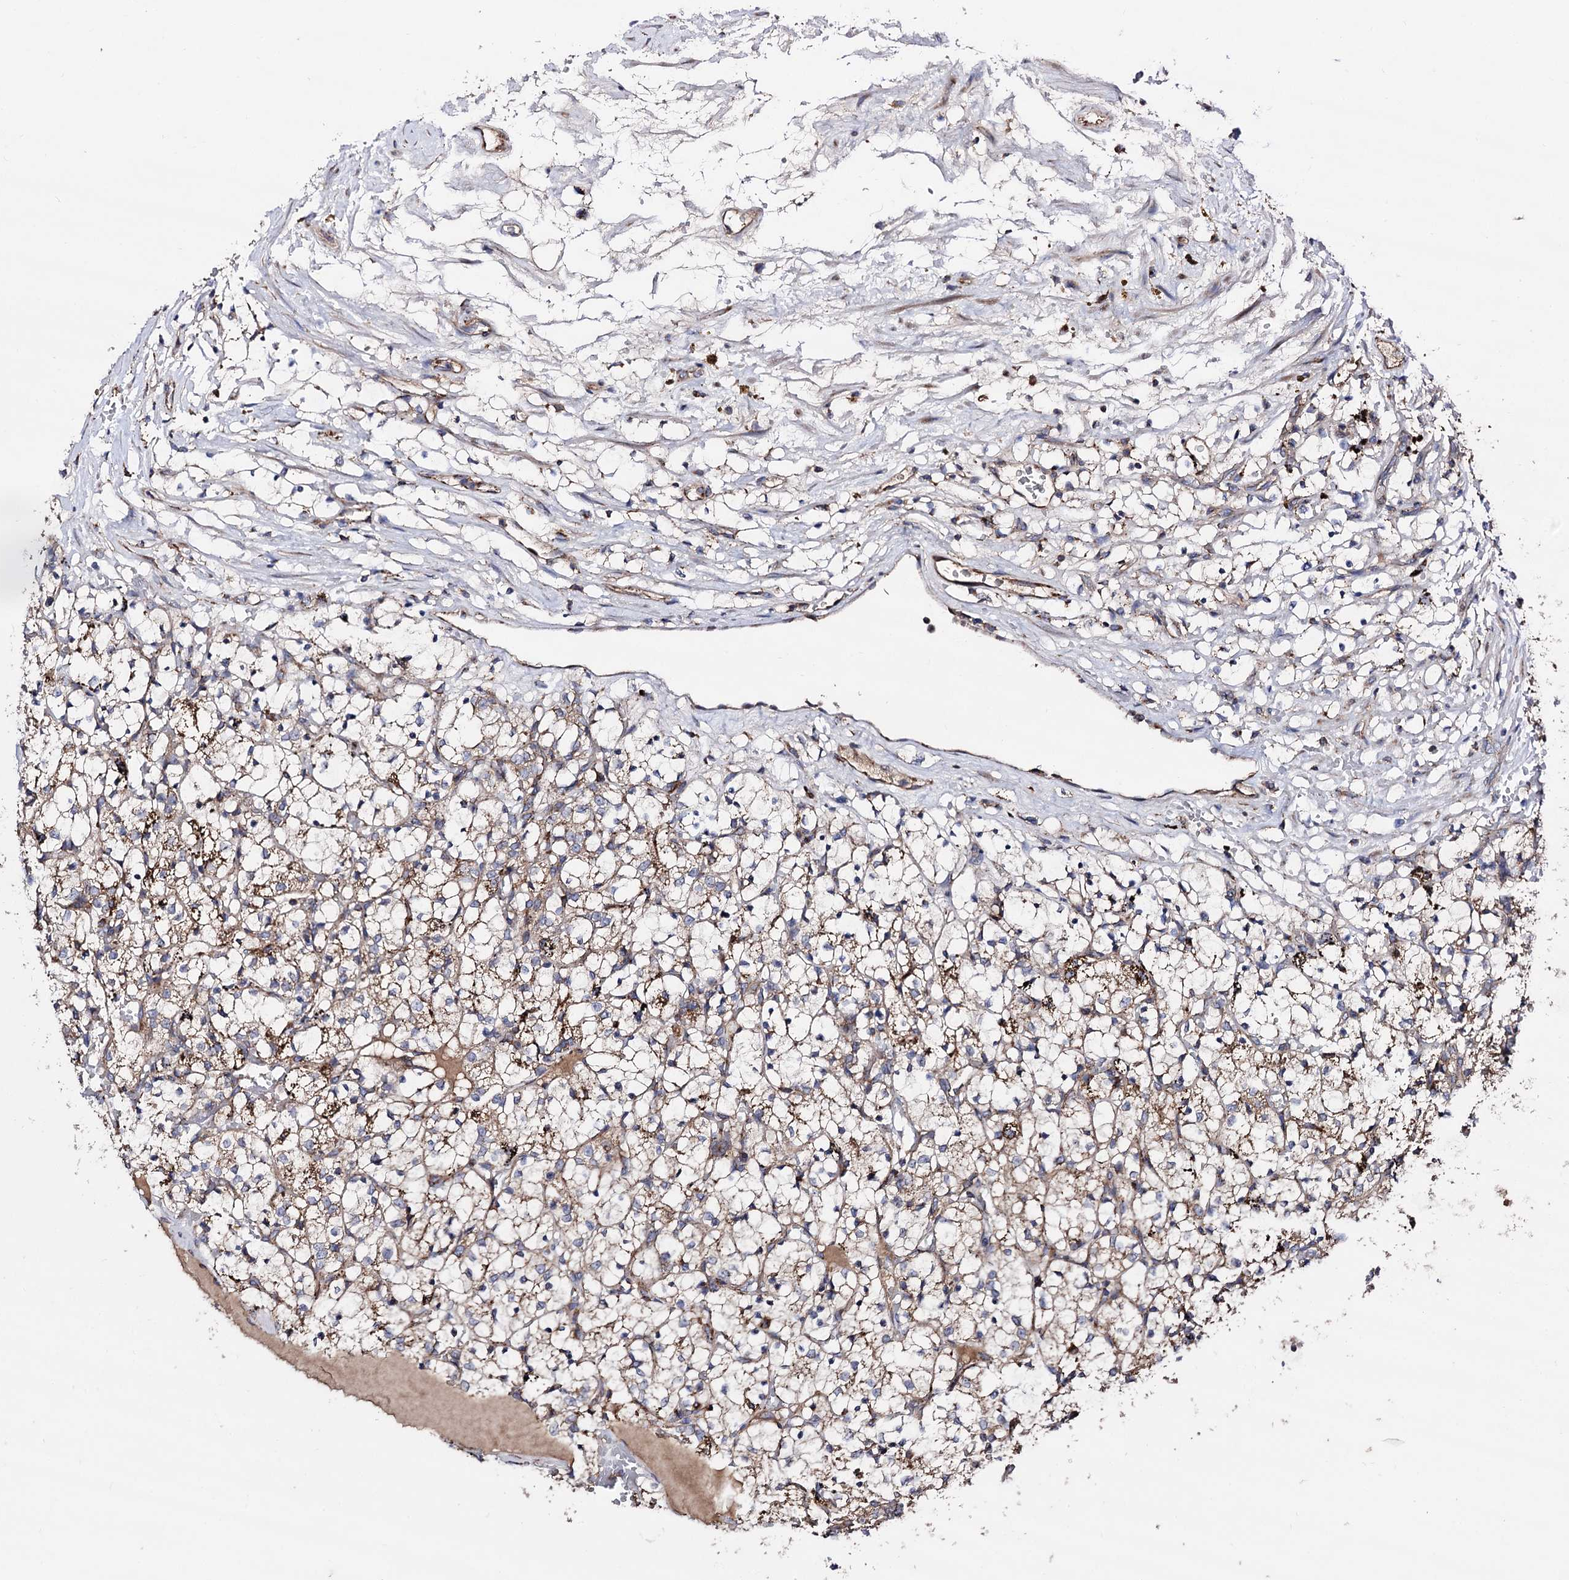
{"staining": {"intensity": "weak", "quantity": ">75%", "location": "cytoplasmic/membranous"}, "tissue": "renal cancer", "cell_type": "Tumor cells", "image_type": "cancer", "snomed": [{"axis": "morphology", "description": "Adenocarcinoma, NOS"}, {"axis": "topography", "description": "Kidney"}], "caption": "Weak cytoplasmic/membranous expression is appreciated in about >75% of tumor cells in adenocarcinoma (renal). The staining was performed using DAB to visualize the protein expression in brown, while the nuclei were stained in blue with hematoxylin (Magnification: 20x).", "gene": "IQCH", "patient": {"sex": "female", "age": 69}}